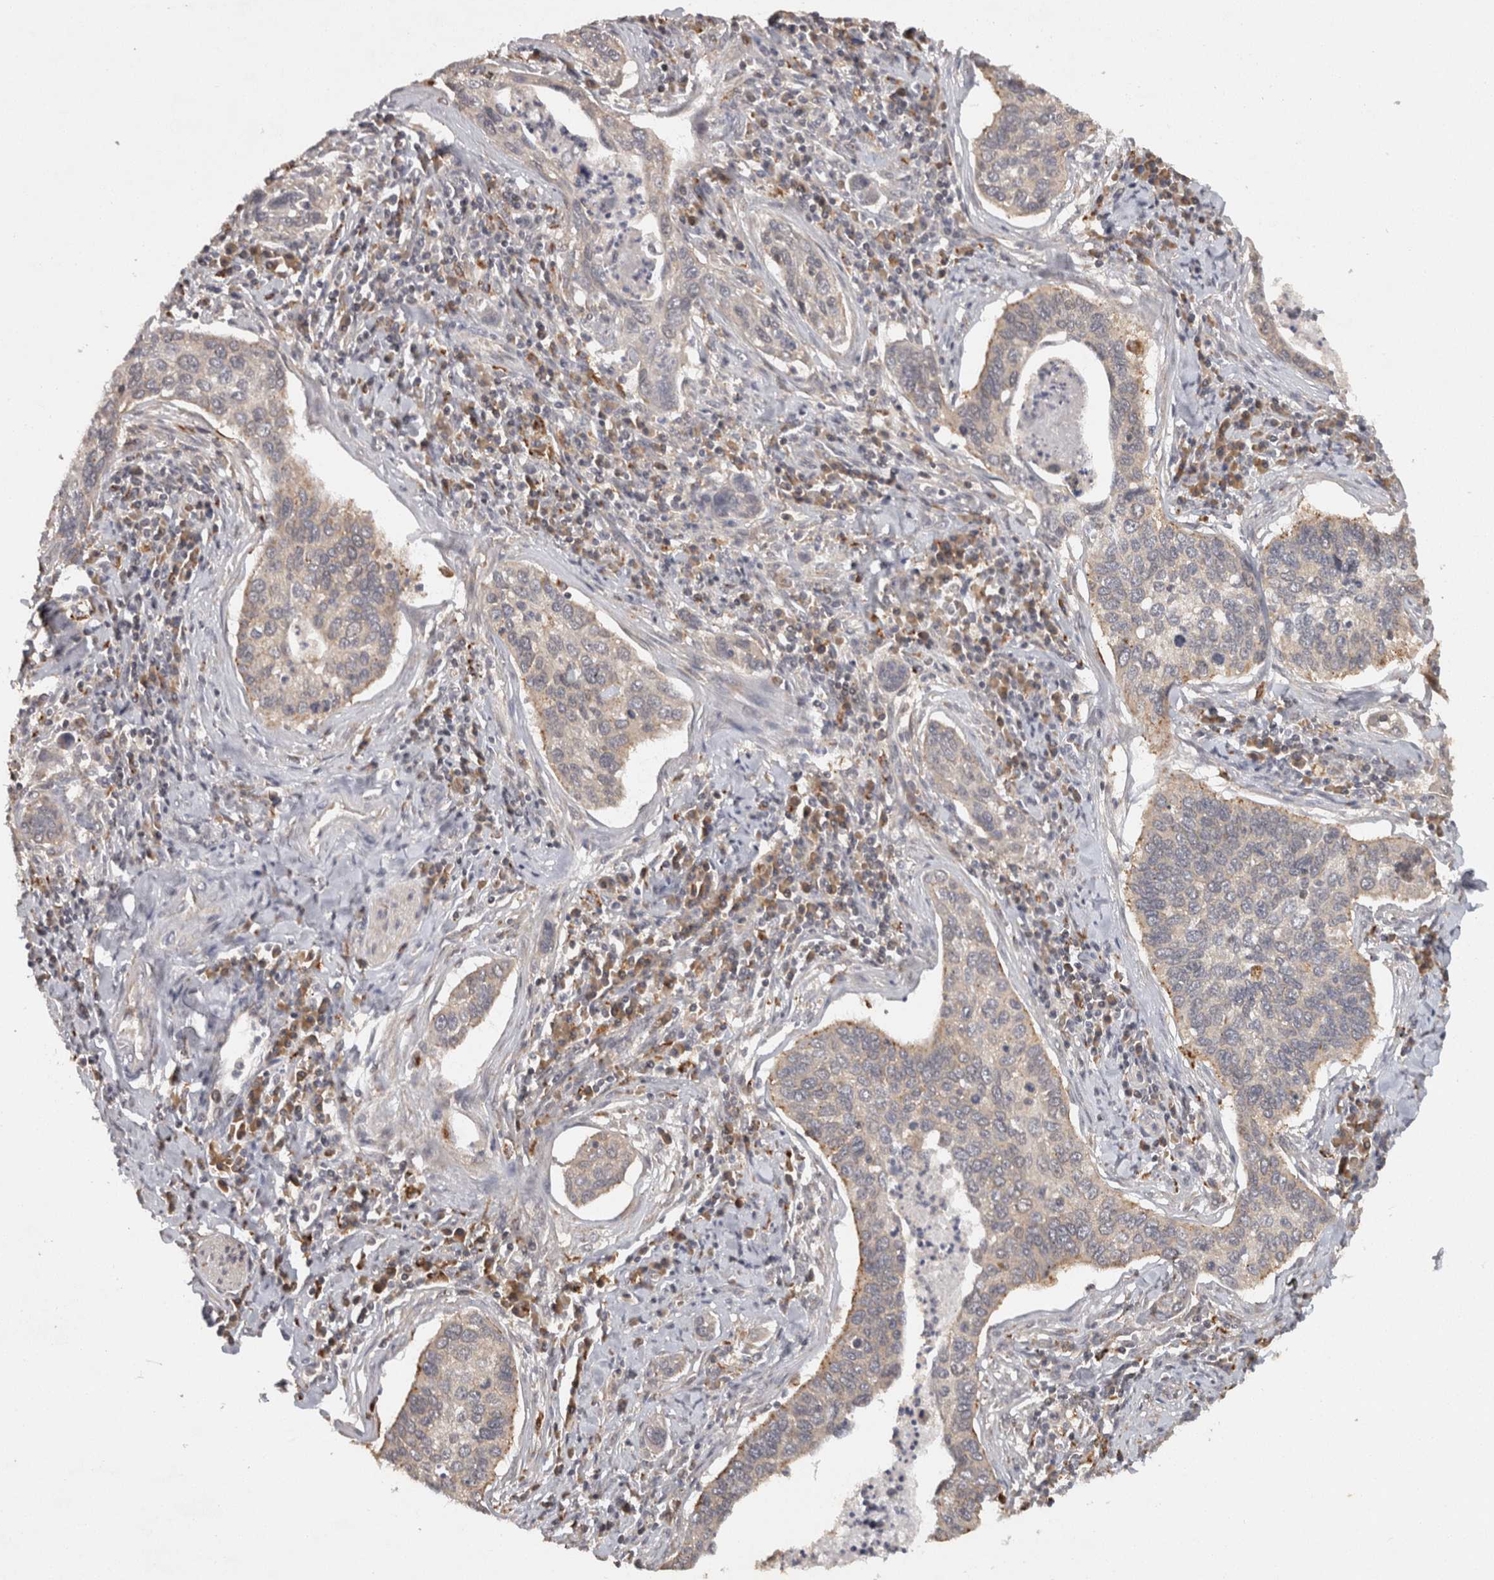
{"staining": {"intensity": "weak", "quantity": "25%-75%", "location": "cytoplasmic/membranous"}, "tissue": "cervical cancer", "cell_type": "Tumor cells", "image_type": "cancer", "snomed": [{"axis": "morphology", "description": "Squamous cell carcinoma, NOS"}, {"axis": "topography", "description": "Cervix"}], "caption": "IHC image of neoplastic tissue: cervical squamous cell carcinoma stained using immunohistochemistry demonstrates low levels of weak protein expression localized specifically in the cytoplasmic/membranous of tumor cells, appearing as a cytoplasmic/membranous brown color.", "gene": "ACAT2", "patient": {"sex": "female", "age": 53}}